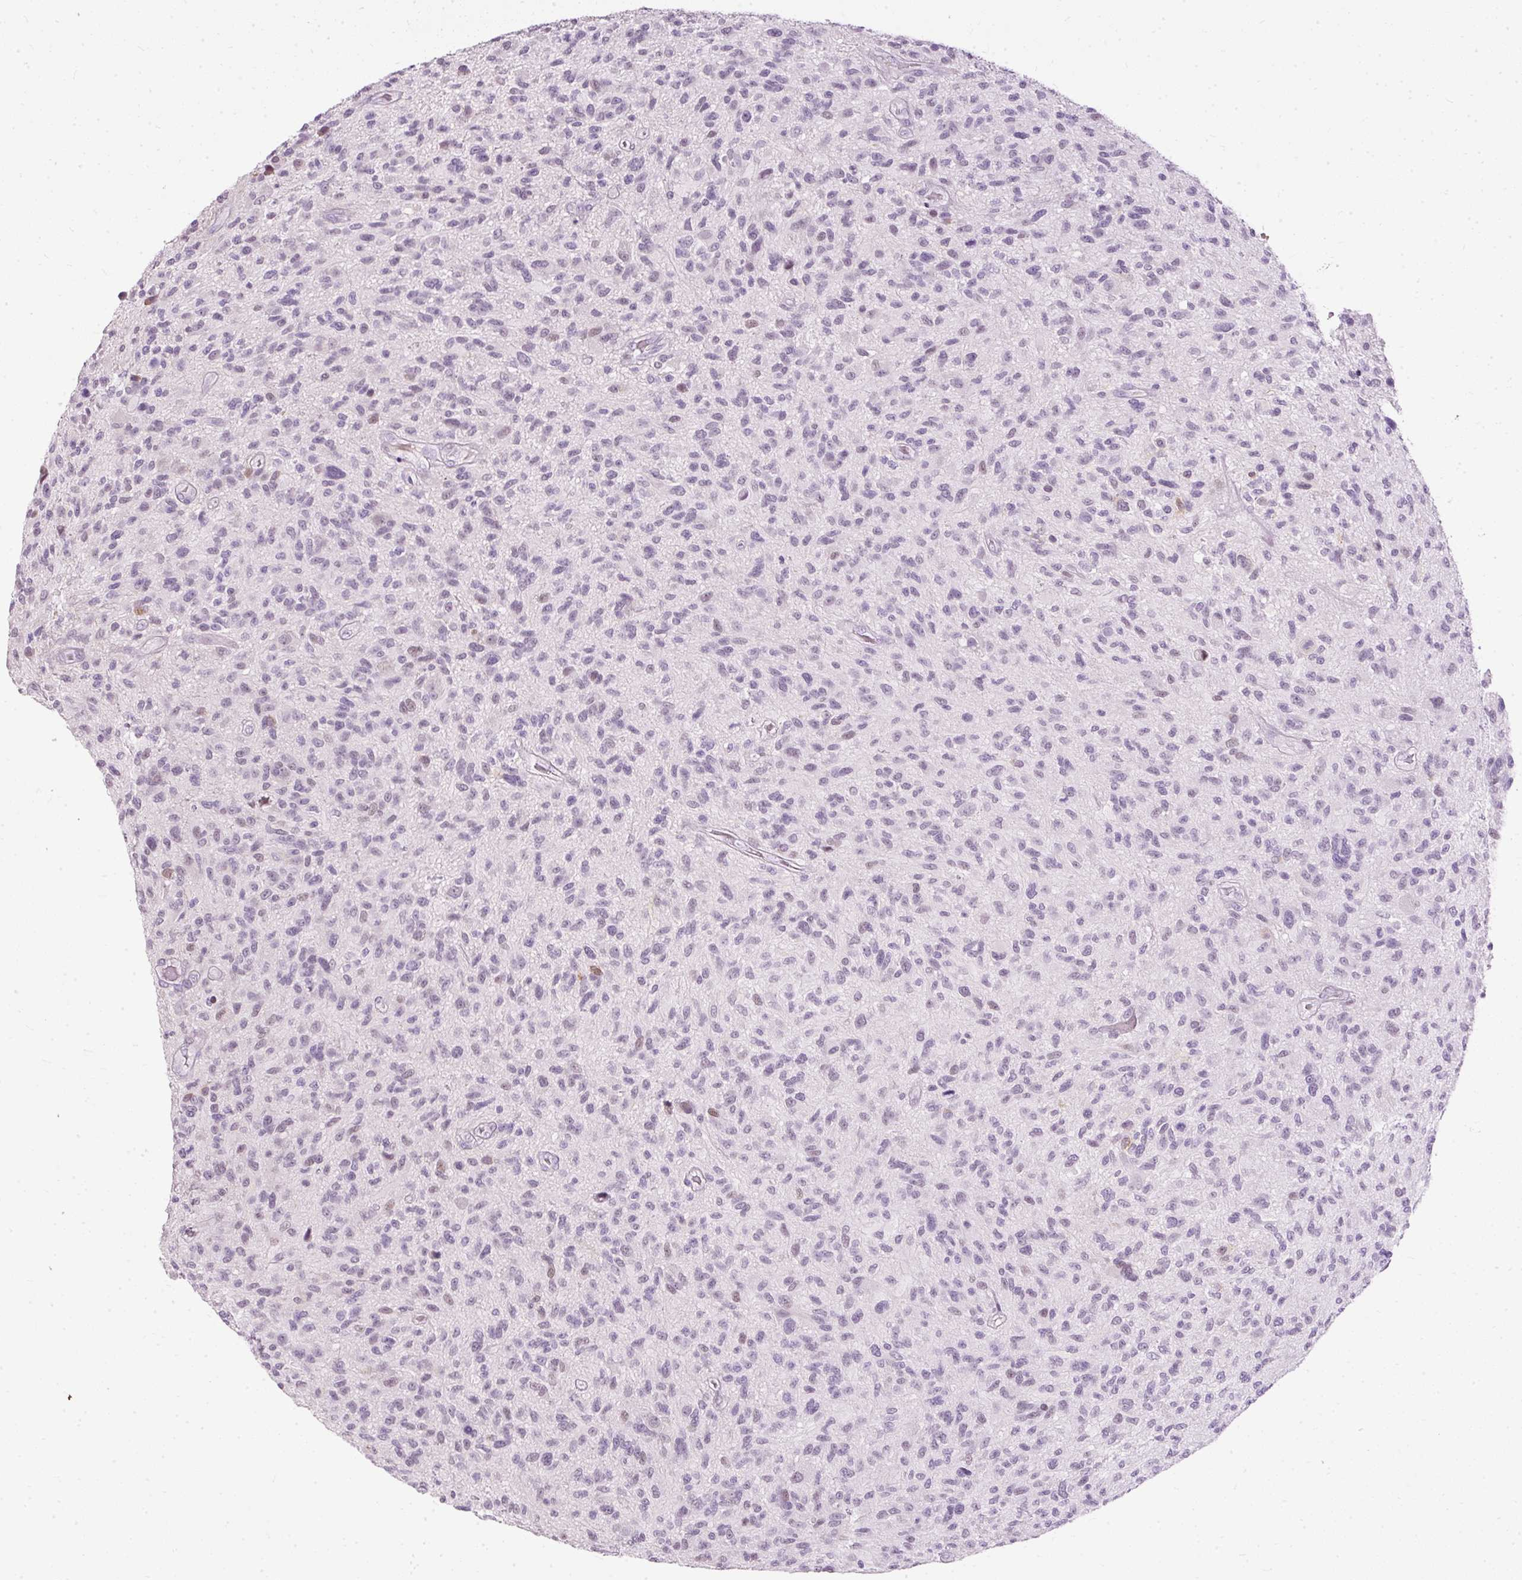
{"staining": {"intensity": "weak", "quantity": "<25%", "location": "nuclear"}, "tissue": "glioma", "cell_type": "Tumor cells", "image_type": "cancer", "snomed": [{"axis": "morphology", "description": "Glioma, malignant, High grade"}, {"axis": "topography", "description": "Brain"}], "caption": "A high-resolution histopathology image shows immunohistochemistry staining of glioma, which reveals no significant staining in tumor cells.", "gene": "PDE6B", "patient": {"sex": "male", "age": 47}}